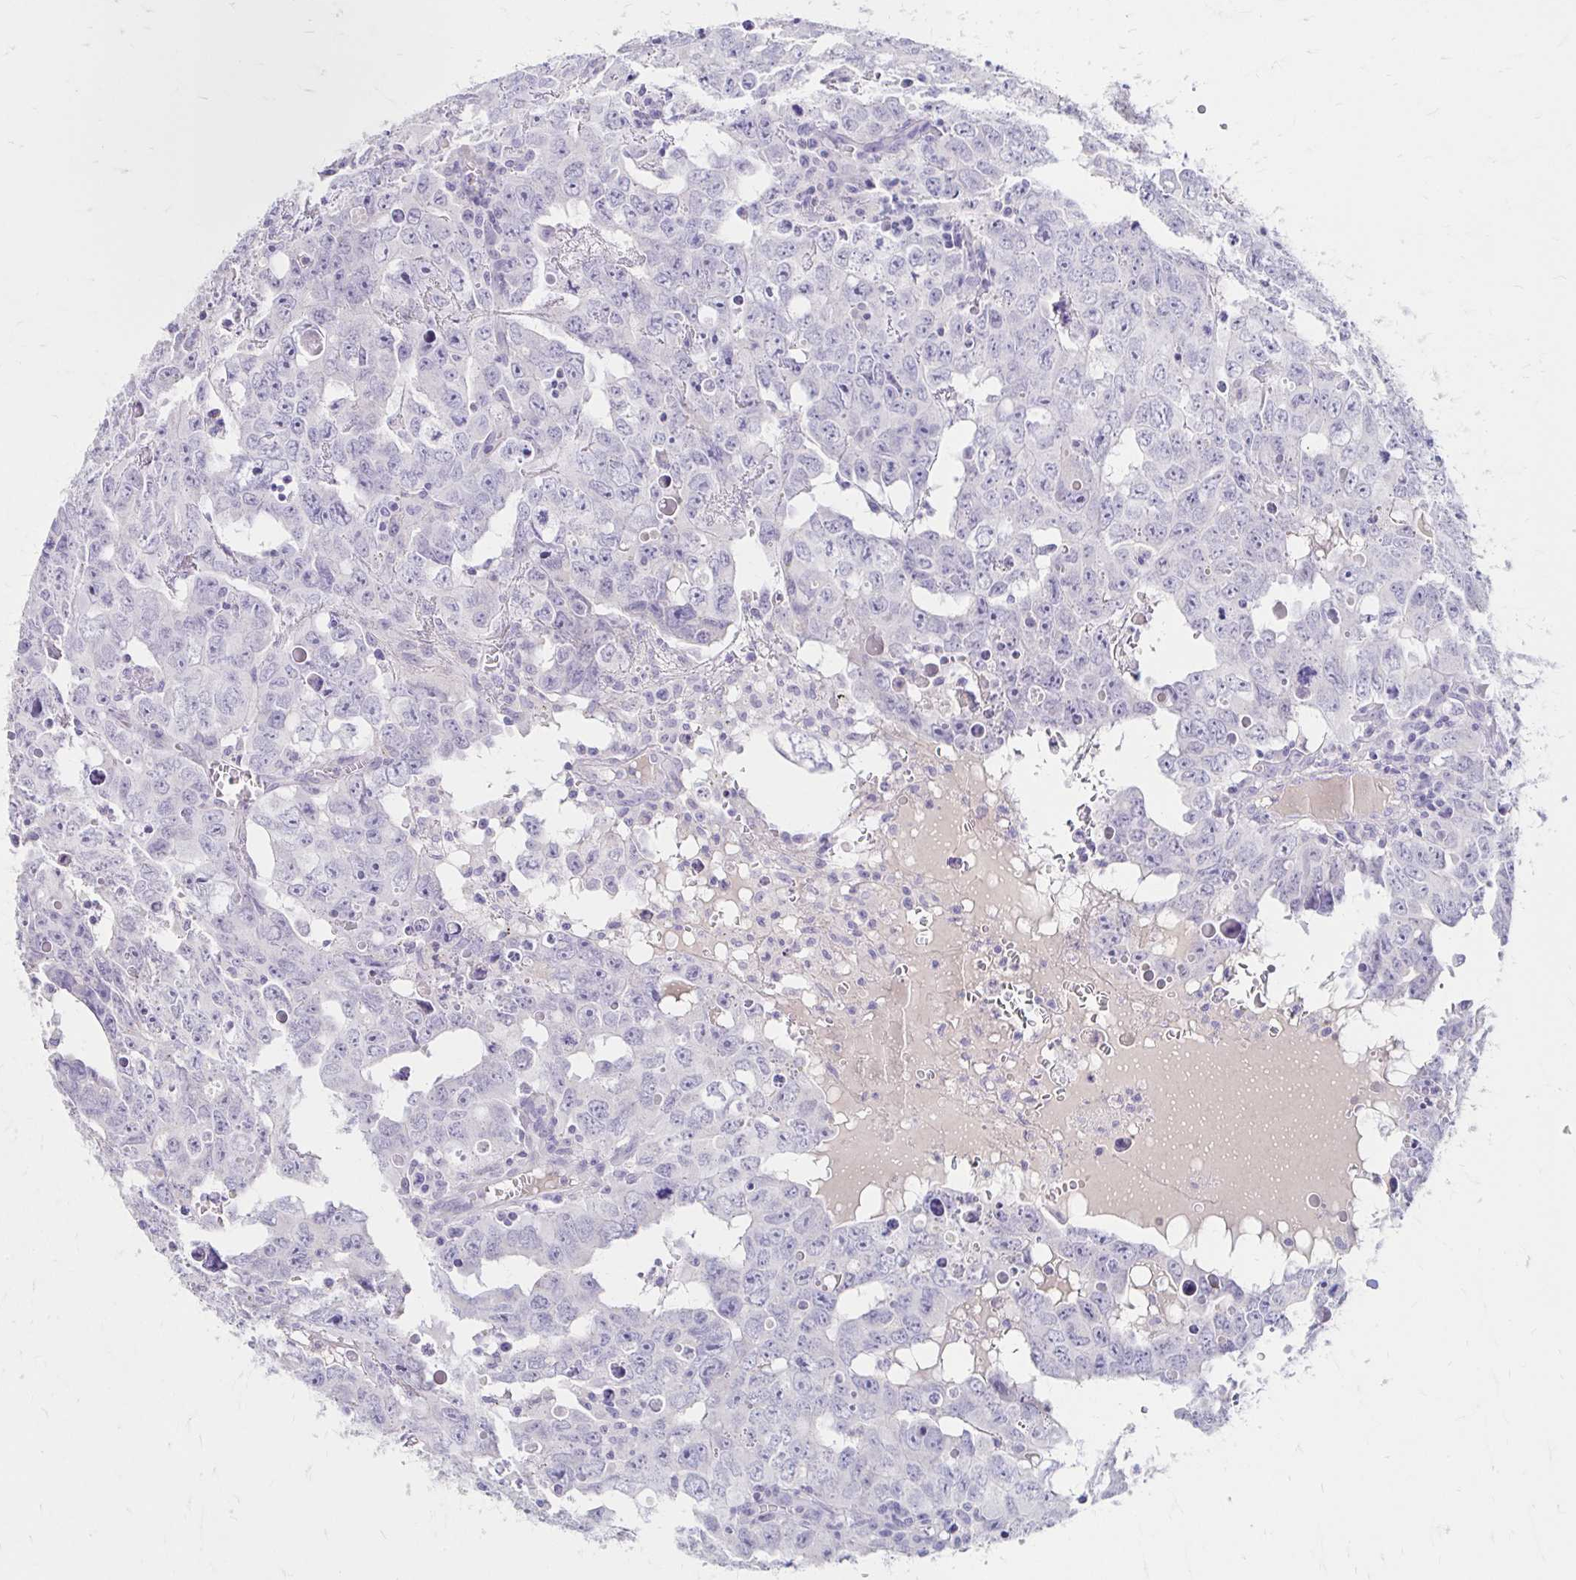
{"staining": {"intensity": "negative", "quantity": "none", "location": "none"}, "tissue": "testis cancer", "cell_type": "Tumor cells", "image_type": "cancer", "snomed": [{"axis": "morphology", "description": "Carcinoma, Embryonal, NOS"}, {"axis": "topography", "description": "Testis"}], "caption": "The photomicrograph shows no staining of tumor cells in testis cancer.", "gene": "AZGP1", "patient": {"sex": "male", "age": 22}}